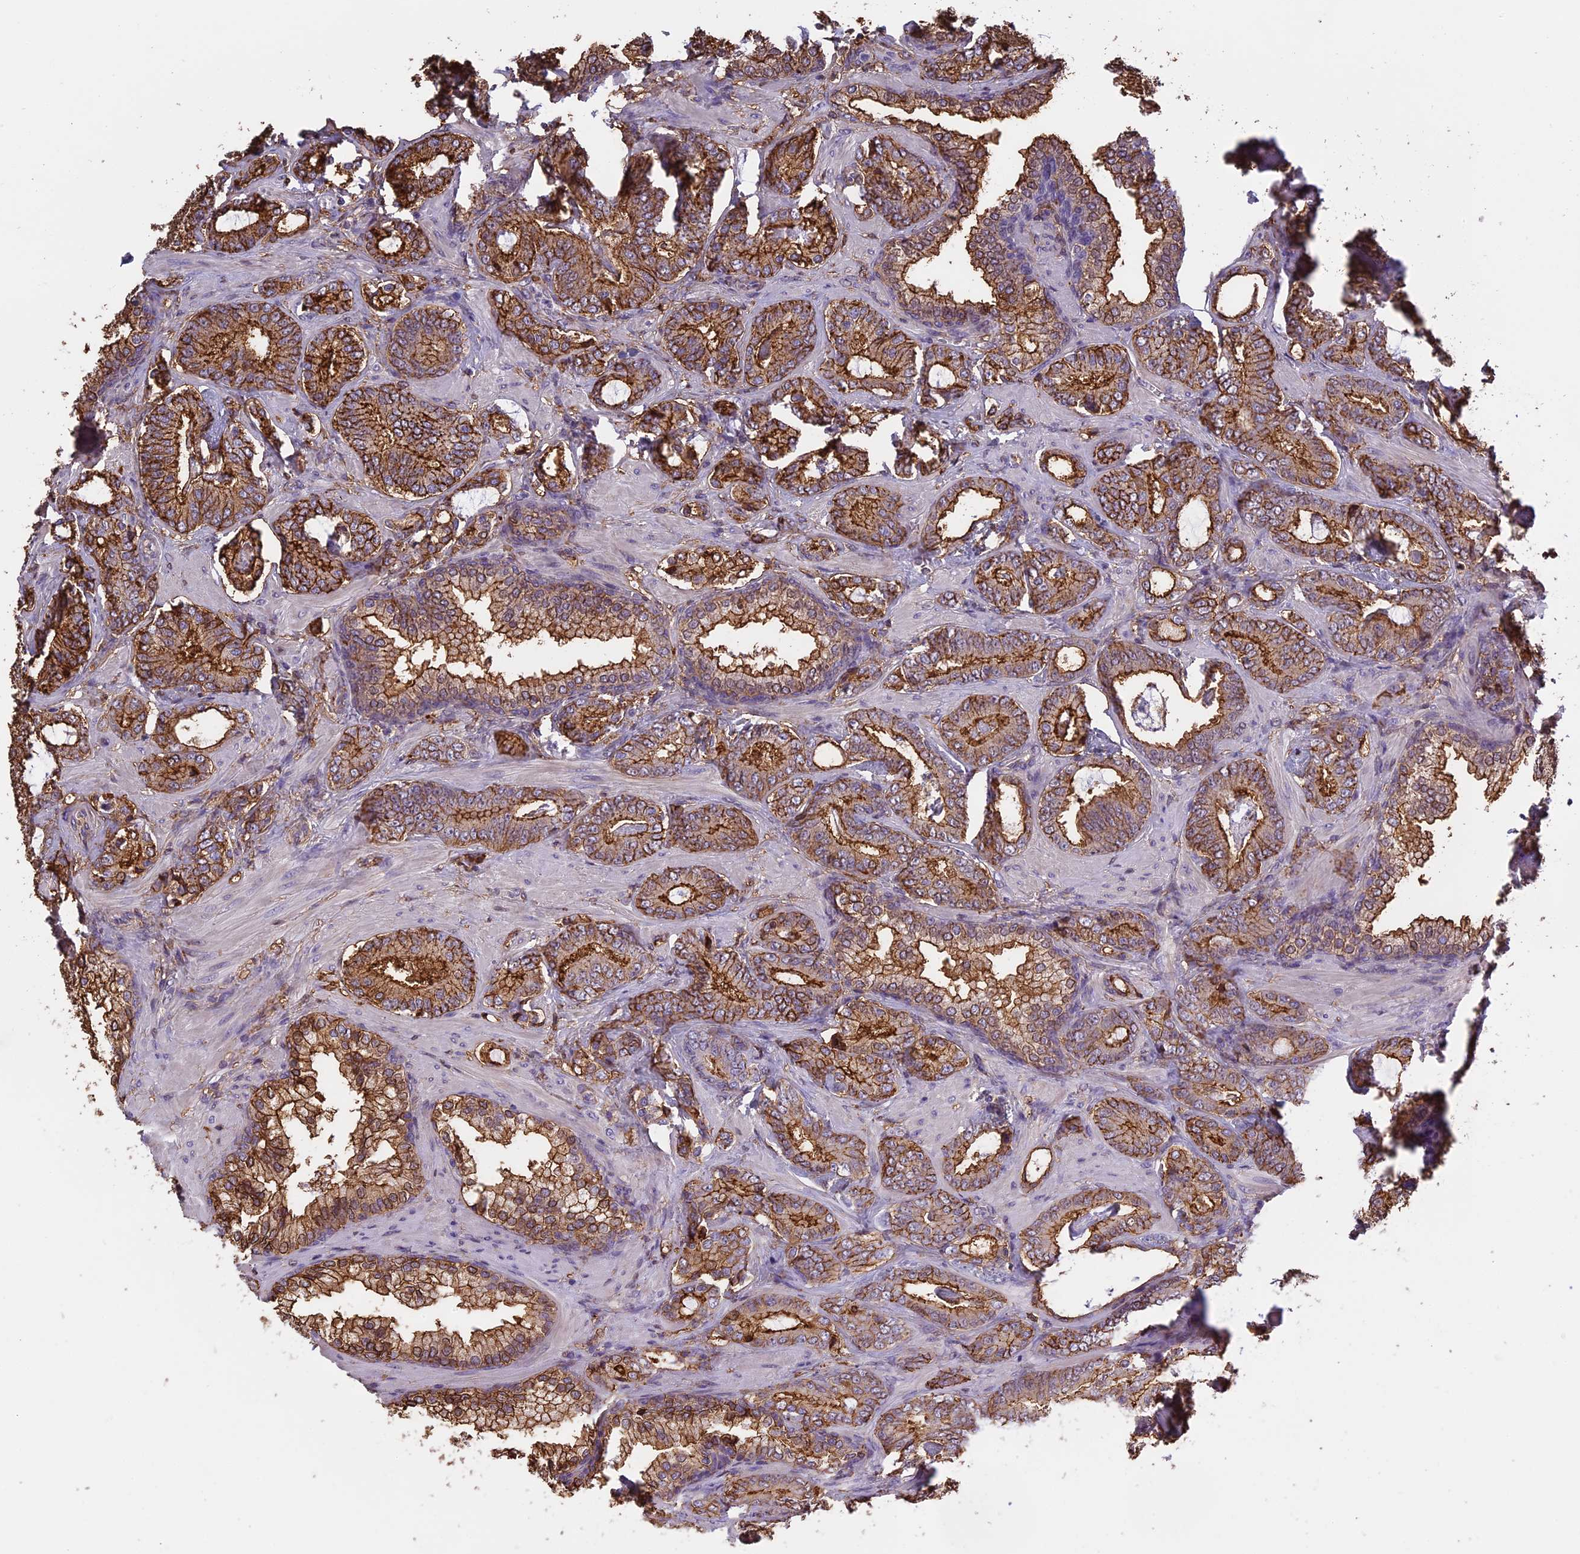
{"staining": {"intensity": "moderate", "quantity": ">75%", "location": "cytoplasmic/membranous"}, "tissue": "prostate cancer", "cell_type": "Tumor cells", "image_type": "cancer", "snomed": [{"axis": "morphology", "description": "Adenocarcinoma, Low grade"}, {"axis": "topography", "description": "Prostate"}], "caption": "The micrograph reveals a brown stain indicating the presence of a protein in the cytoplasmic/membranous of tumor cells in prostate low-grade adenocarcinoma. (Brightfield microscopy of DAB IHC at high magnification).", "gene": "TMEM255B", "patient": {"sex": "male", "age": 60}}